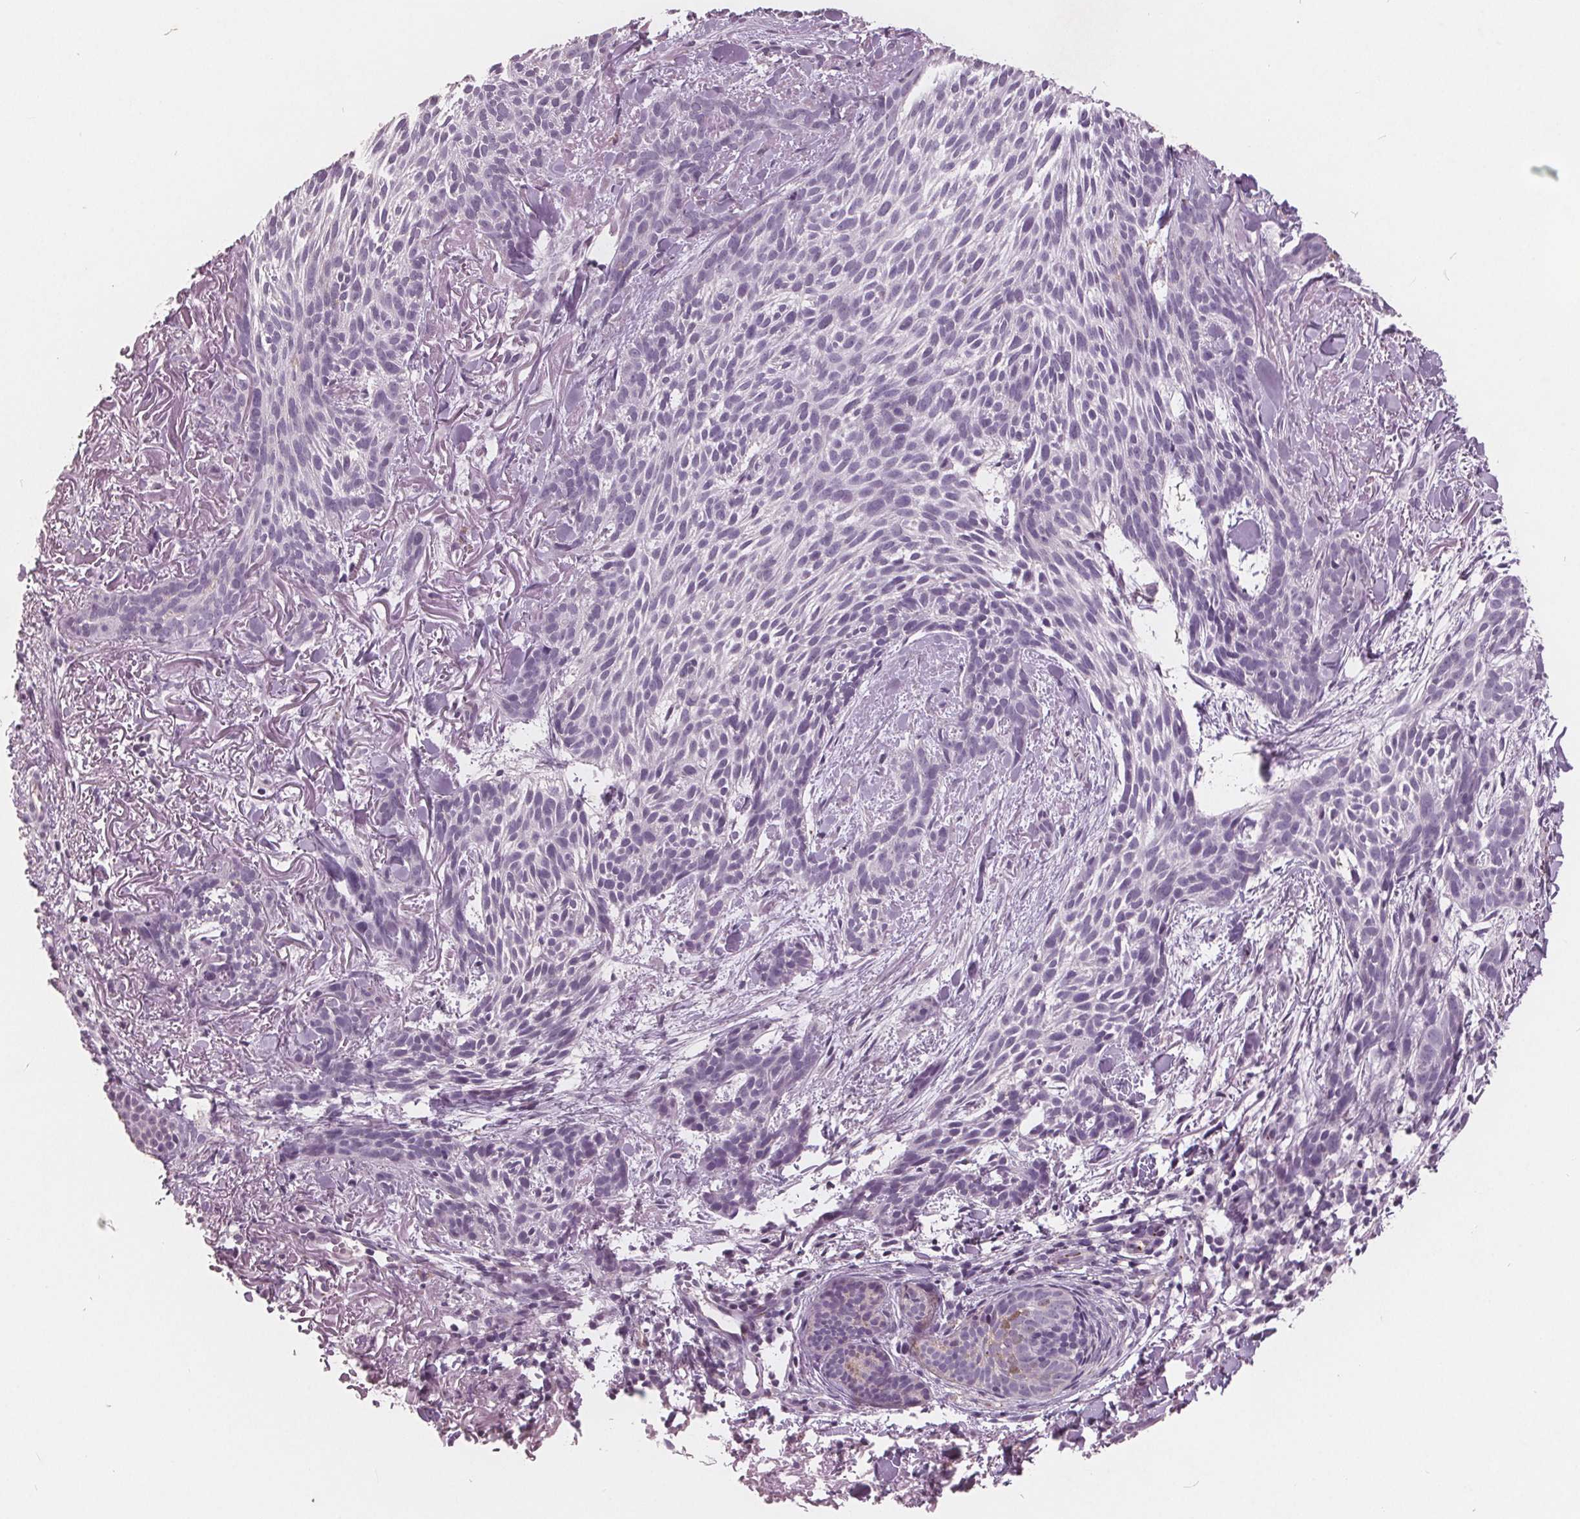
{"staining": {"intensity": "negative", "quantity": "none", "location": "none"}, "tissue": "skin cancer", "cell_type": "Tumor cells", "image_type": "cancer", "snomed": [{"axis": "morphology", "description": "Basal cell carcinoma"}, {"axis": "topography", "description": "Skin"}], "caption": "This is an IHC micrograph of skin basal cell carcinoma. There is no positivity in tumor cells.", "gene": "PTPN14", "patient": {"sex": "female", "age": 78}}